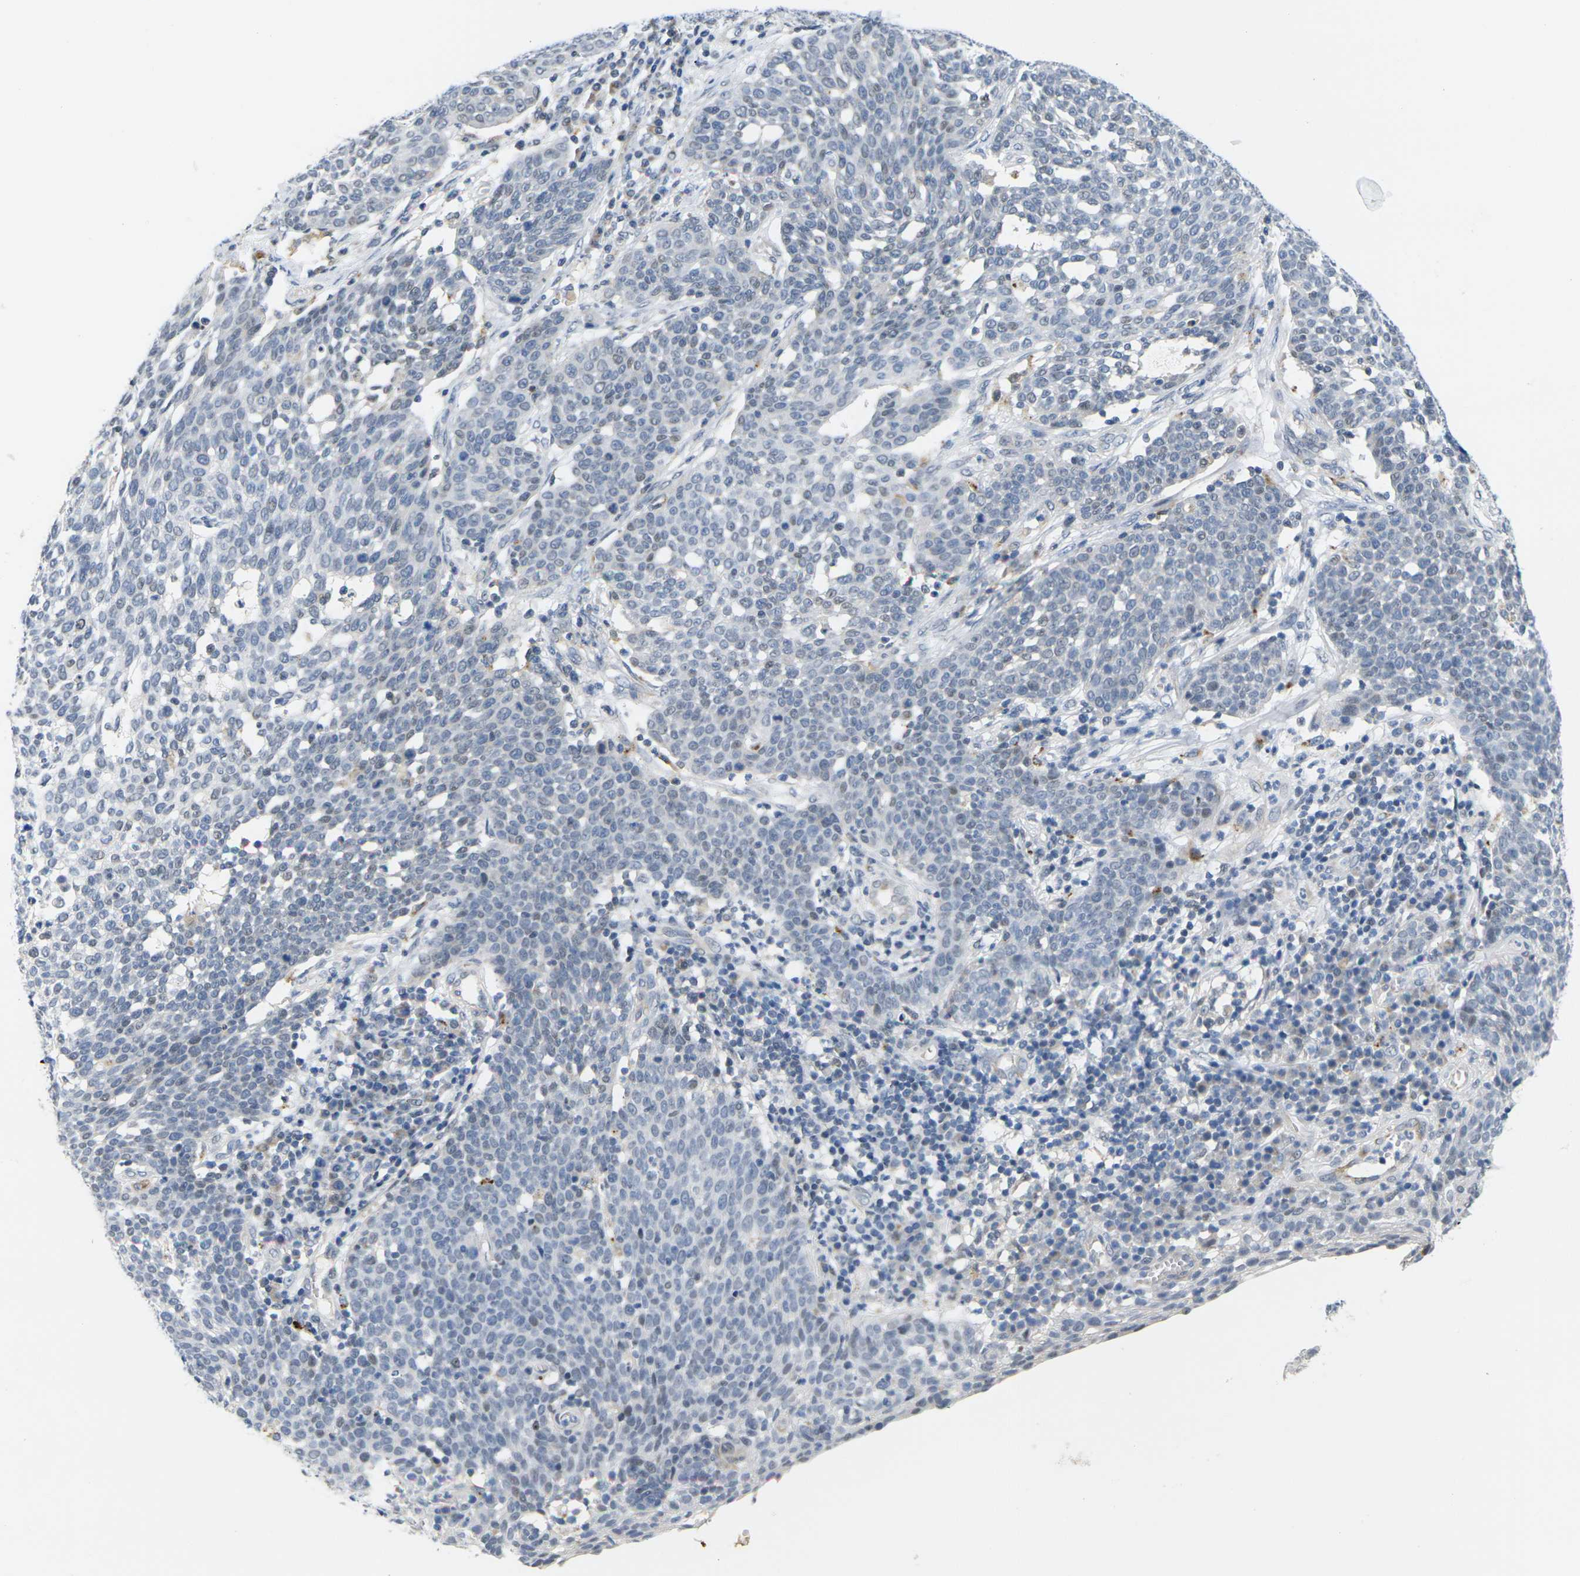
{"staining": {"intensity": "negative", "quantity": "none", "location": "none"}, "tissue": "cervical cancer", "cell_type": "Tumor cells", "image_type": "cancer", "snomed": [{"axis": "morphology", "description": "Squamous cell carcinoma, NOS"}, {"axis": "topography", "description": "Cervix"}], "caption": "Immunohistochemical staining of human cervical cancer (squamous cell carcinoma) exhibits no significant expression in tumor cells.", "gene": "OTOF", "patient": {"sex": "female", "age": 34}}